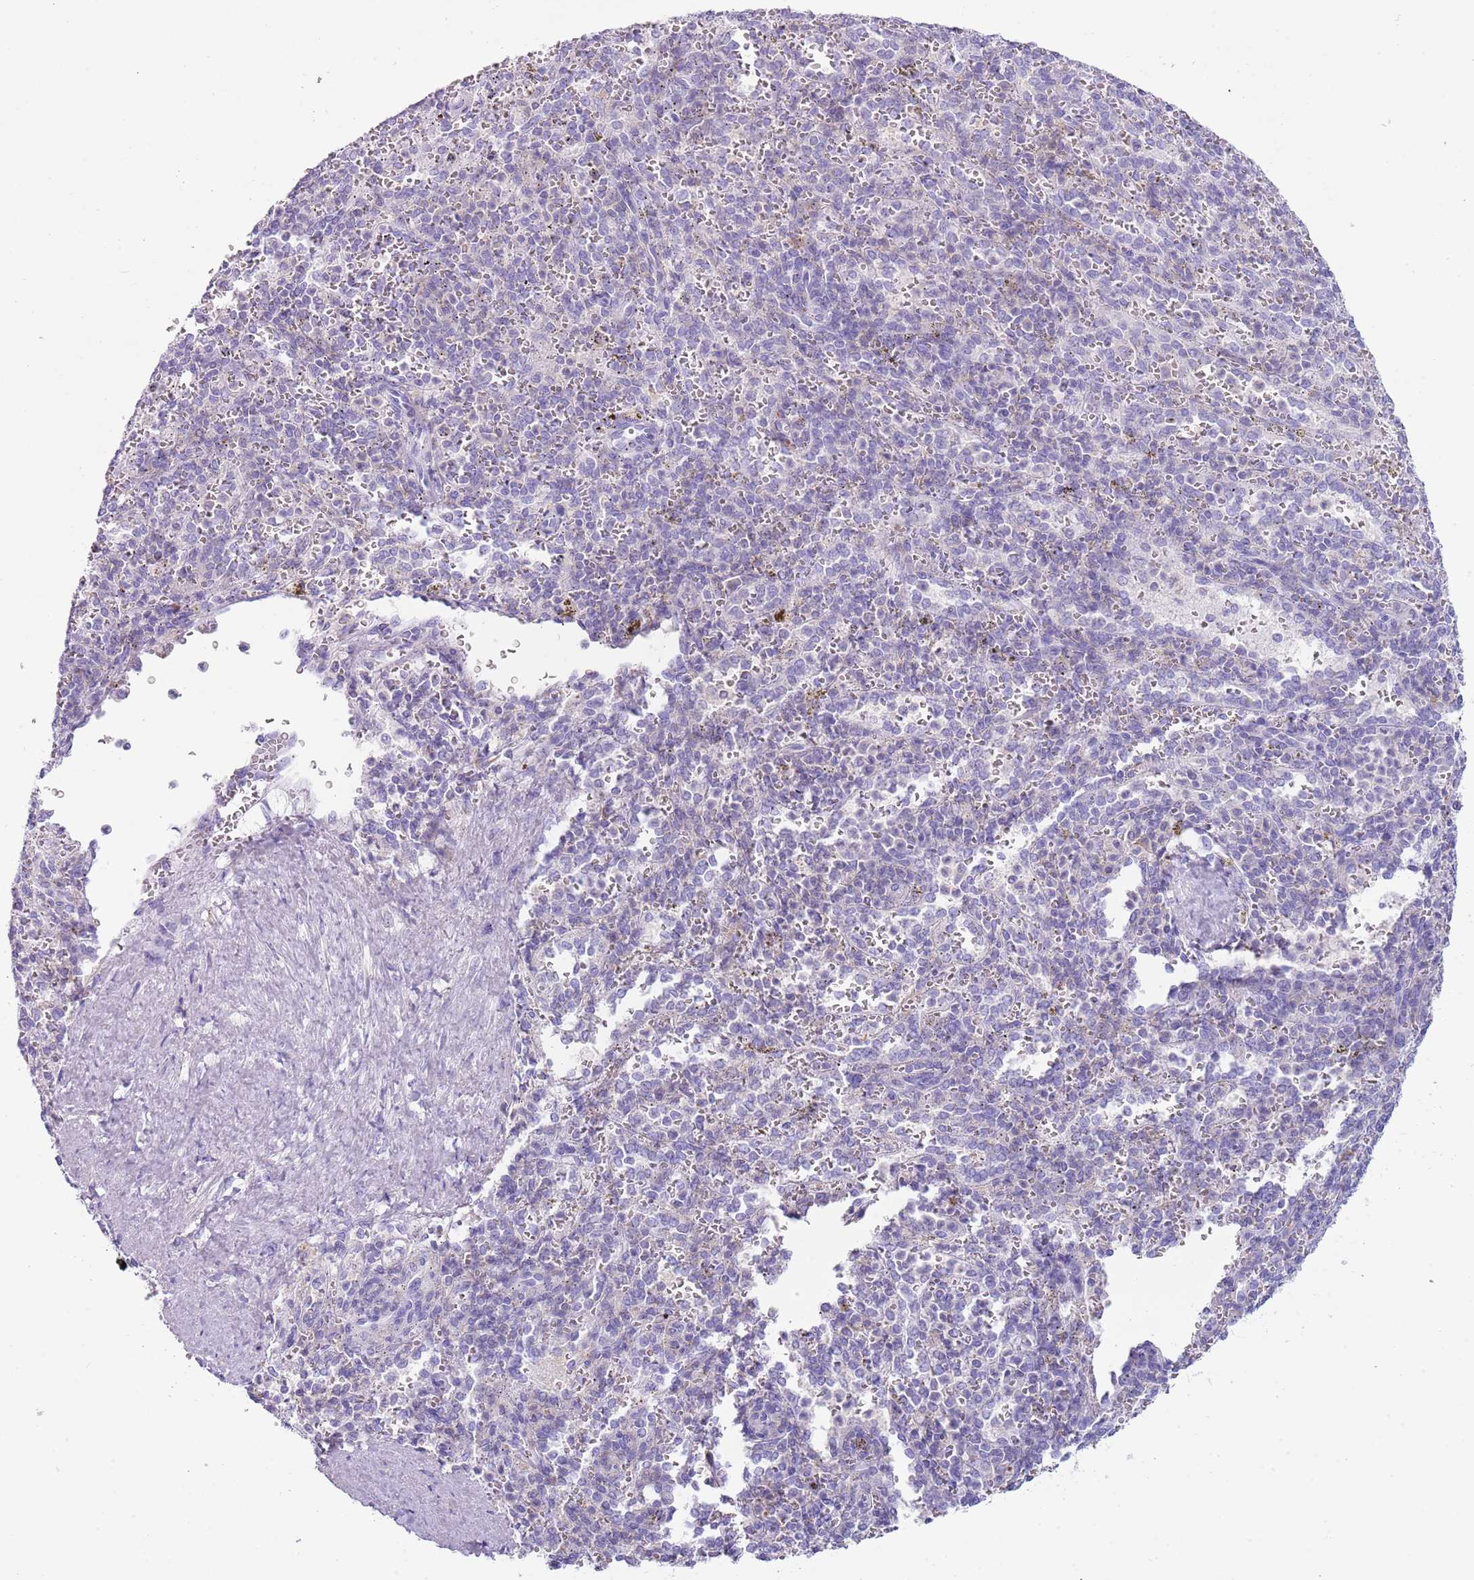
{"staining": {"intensity": "negative", "quantity": "none", "location": "none"}, "tissue": "spleen", "cell_type": "Cells in red pulp", "image_type": "normal", "snomed": [{"axis": "morphology", "description": "Normal tissue, NOS"}, {"axis": "topography", "description": "Spleen"}], "caption": "The immunohistochemistry (IHC) photomicrograph has no significant expression in cells in red pulp of spleen. (DAB immunohistochemistry (IHC), high magnification).", "gene": "ENSG00000271254", "patient": {"sex": "female", "age": 21}}